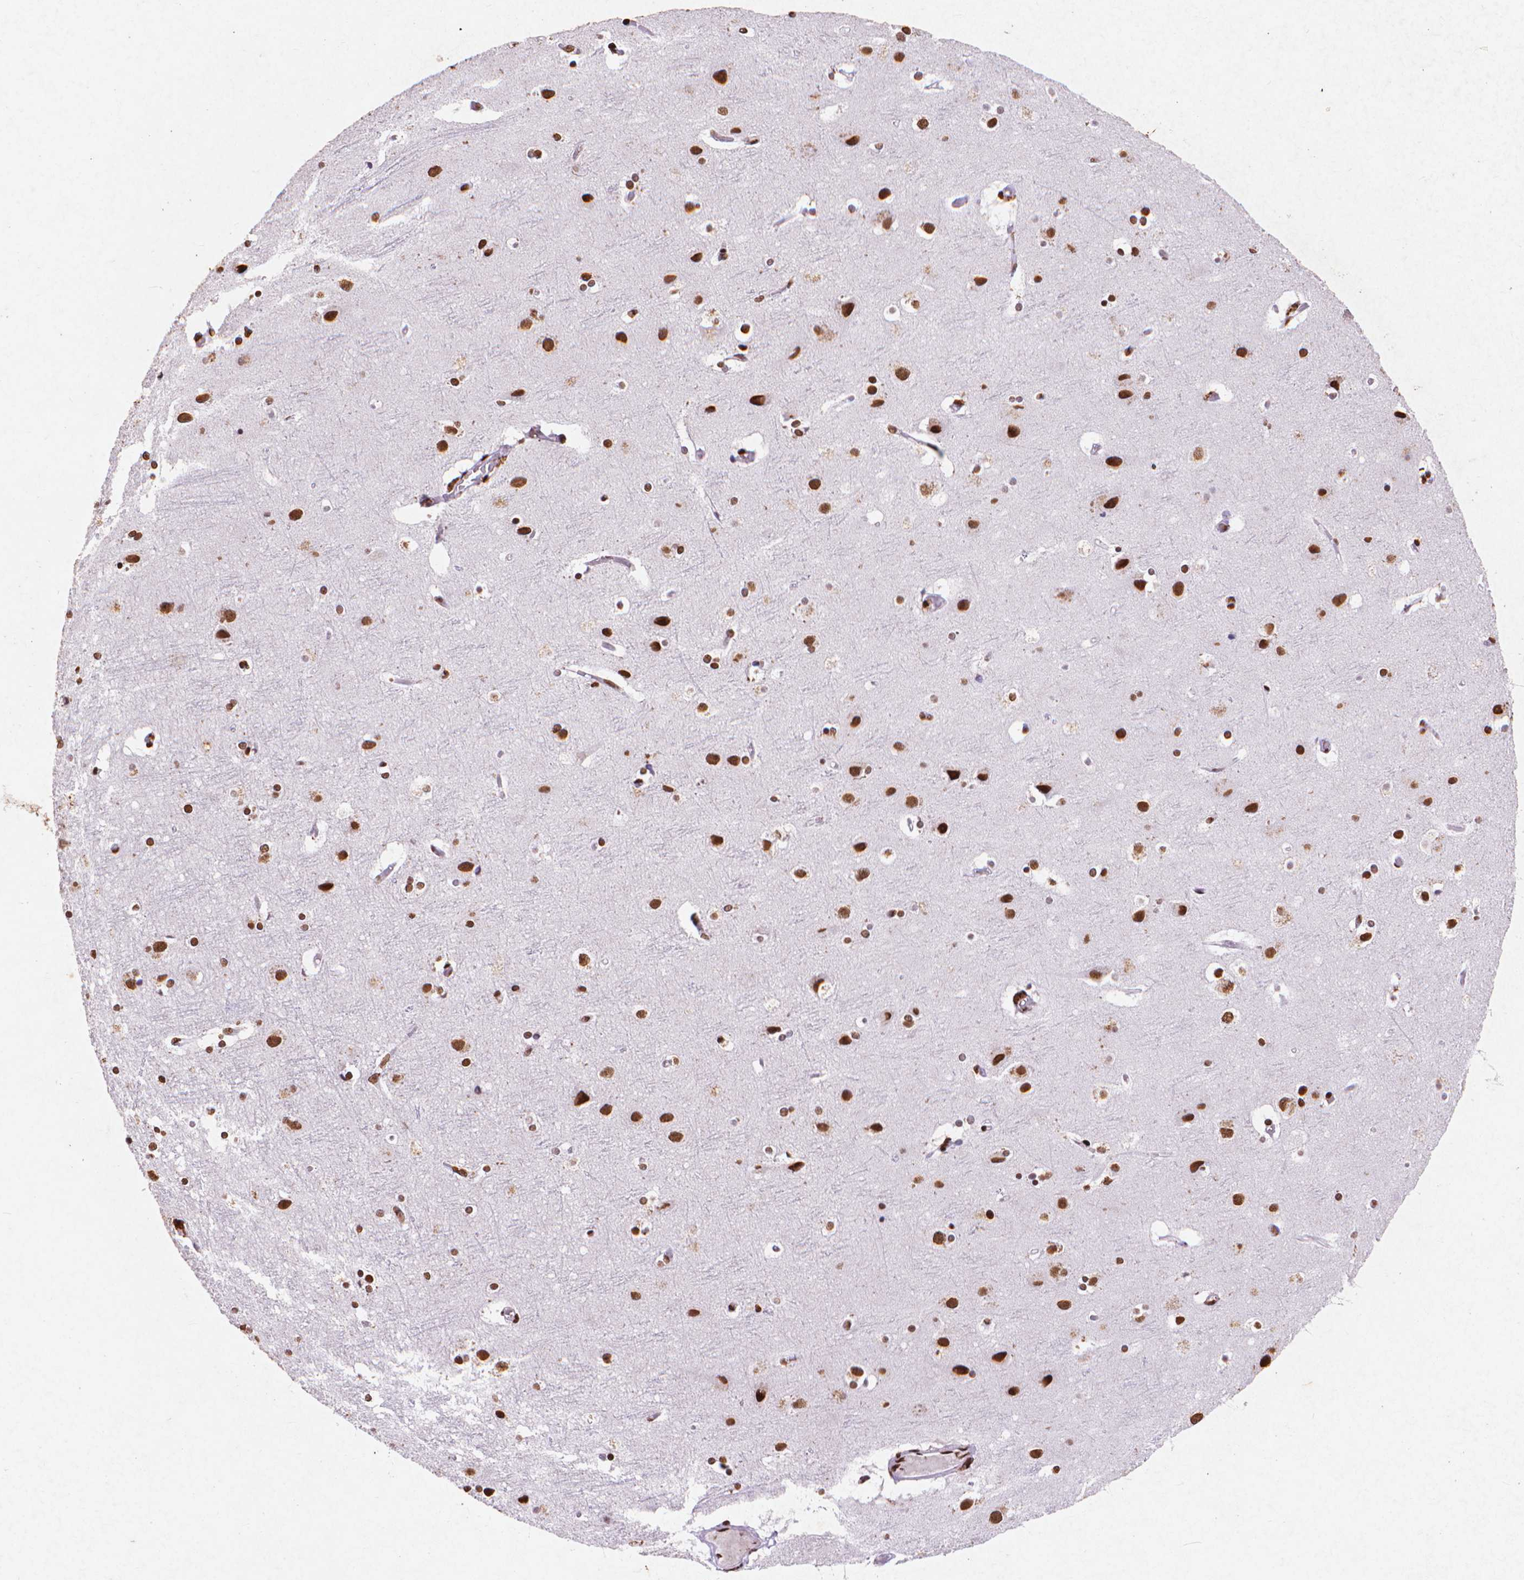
{"staining": {"intensity": "strong", "quantity": ">75%", "location": "nuclear"}, "tissue": "cerebral cortex", "cell_type": "Endothelial cells", "image_type": "normal", "snomed": [{"axis": "morphology", "description": "Normal tissue, NOS"}, {"axis": "topography", "description": "Cerebral cortex"}], "caption": "A high-resolution histopathology image shows immunohistochemistry staining of unremarkable cerebral cortex, which displays strong nuclear positivity in about >75% of endothelial cells.", "gene": "CITED2", "patient": {"sex": "female", "age": 52}}